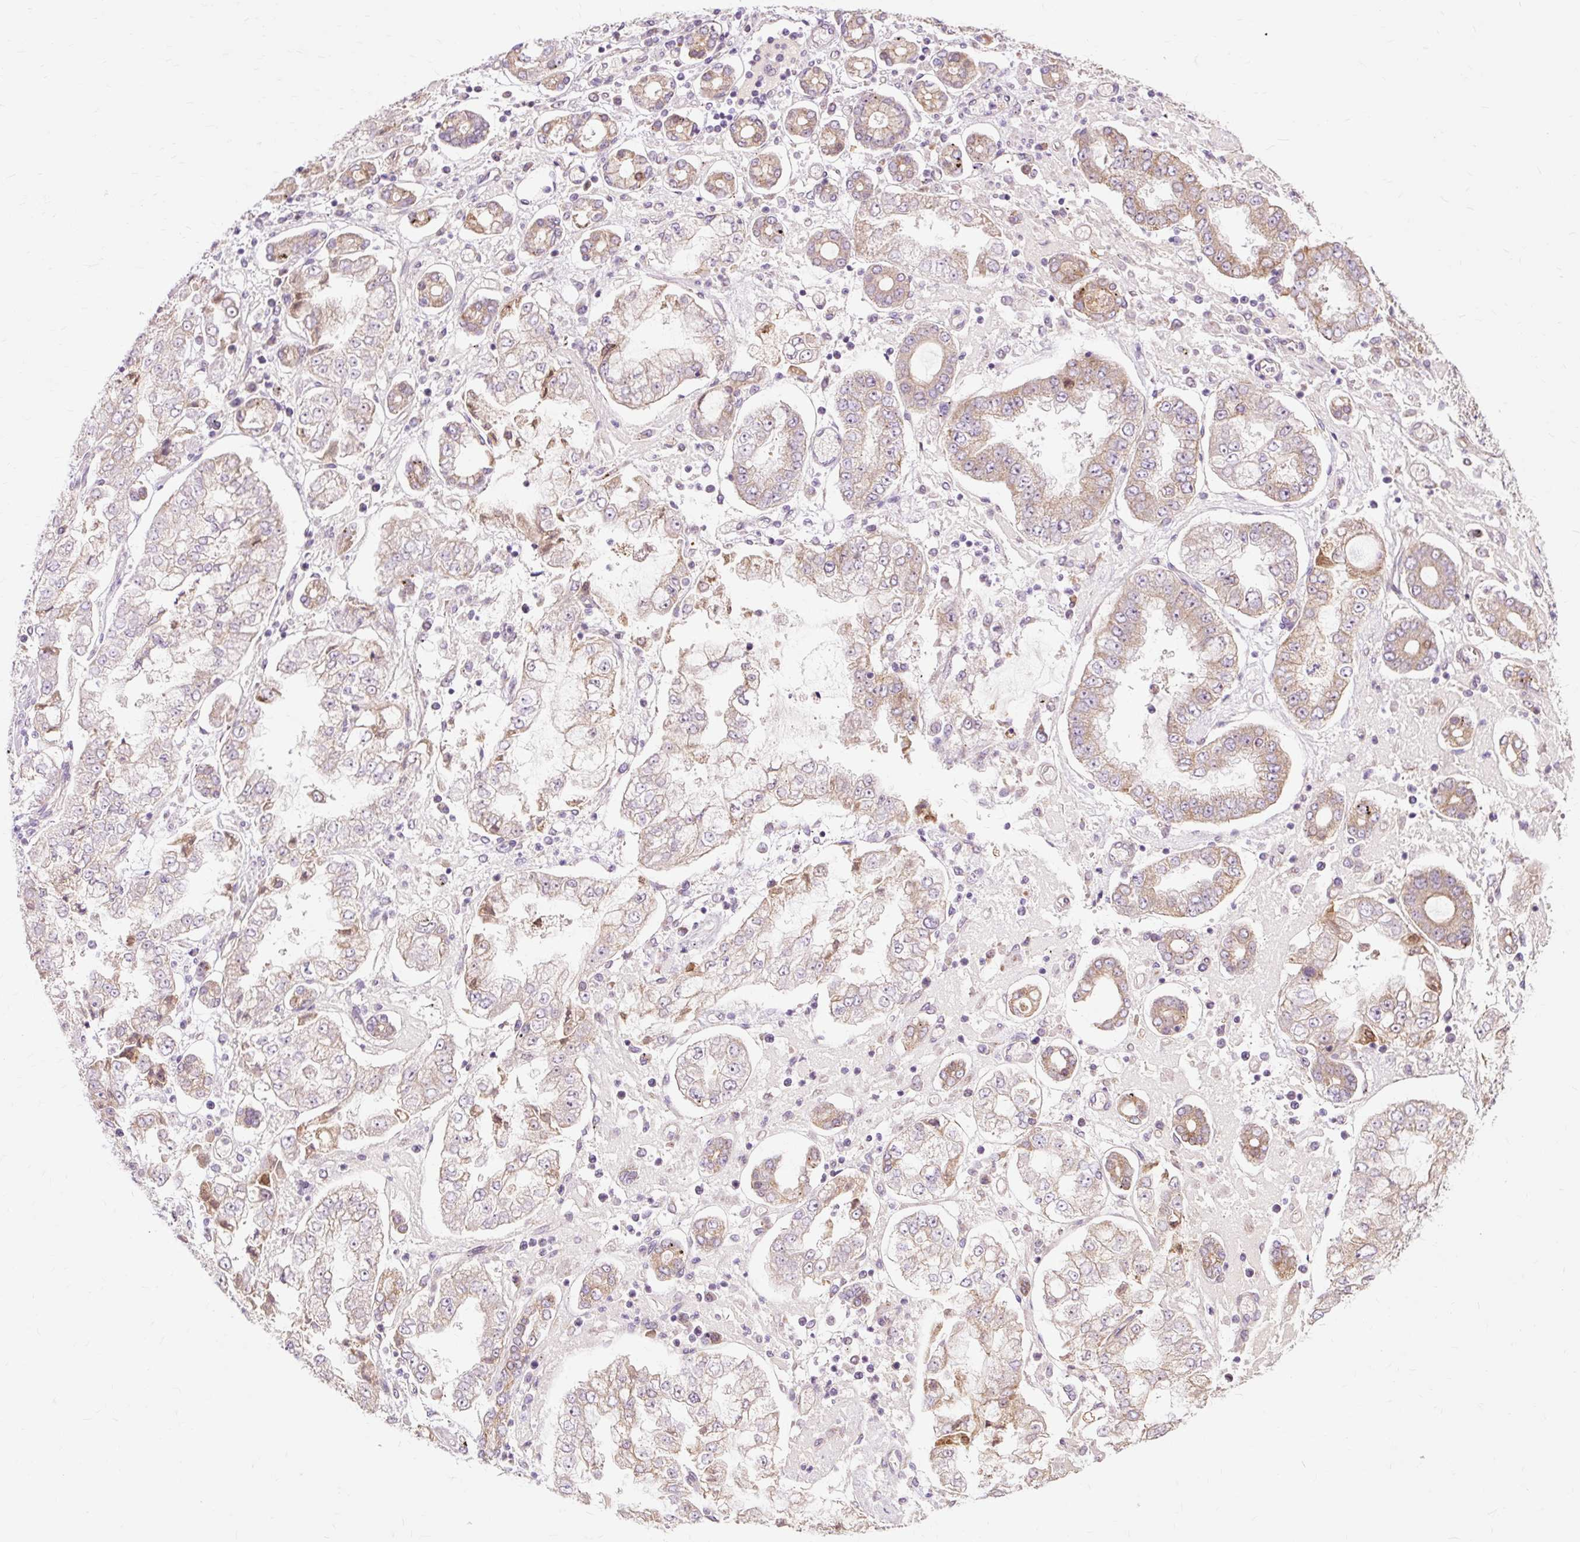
{"staining": {"intensity": "moderate", "quantity": "25%-75%", "location": "cytoplasmic/membranous"}, "tissue": "stomach cancer", "cell_type": "Tumor cells", "image_type": "cancer", "snomed": [{"axis": "morphology", "description": "Adenocarcinoma, NOS"}, {"axis": "topography", "description": "Stomach"}], "caption": "Tumor cells display medium levels of moderate cytoplasmic/membranous positivity in approximately 25%-75% of cells in human adenocarcinoma (stomach).", "gene": "PDZD2", "patient": {"sex": "male", "age": 76}}